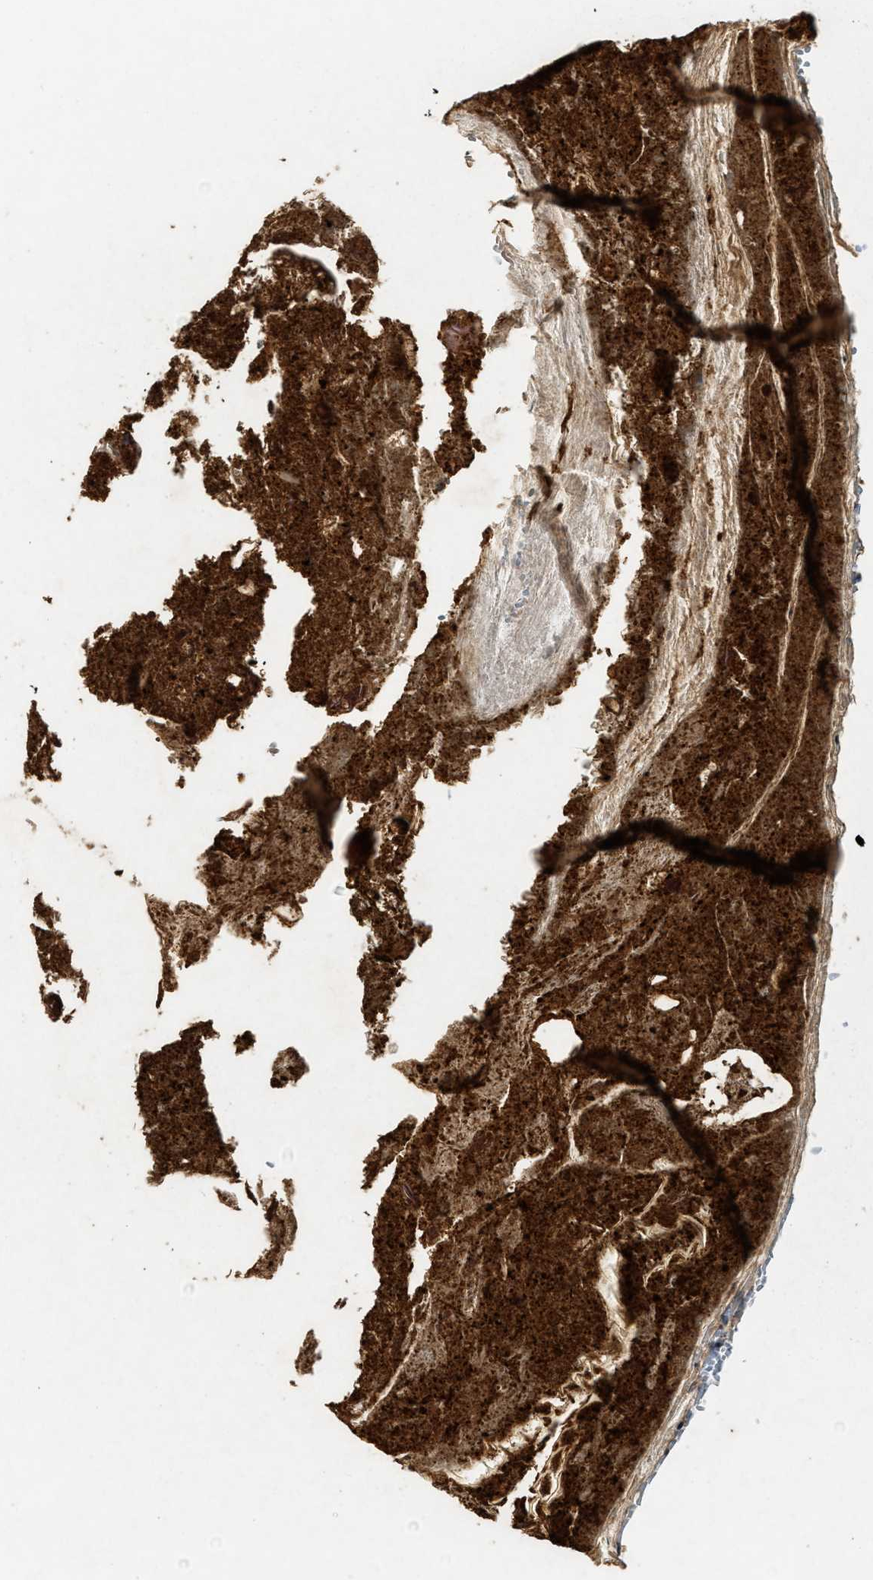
{"staining": {"intensity": "strong", "quantity": ">75%", "location": "cytoplasmic/membranous,nuclear"}, "tissue": "appendix", "cell_type": "Glandular cells", "image_type": "normal", "snomed": [{"axis": "morphology", "description": "Normal tissue, NOS"}, {"axis": "topography", "description": "Appendix"}], "caption": "Brown immunohistochemical staining in normal appendix shows strong cytoplasmic/membranous,nuclear staining in approximately >75% of glandular cells. Ihc stains the protein in brown and the nuclei are stained blue.", "gene": "ZNF148", "patient": {"sex": "female", "age": 10}}